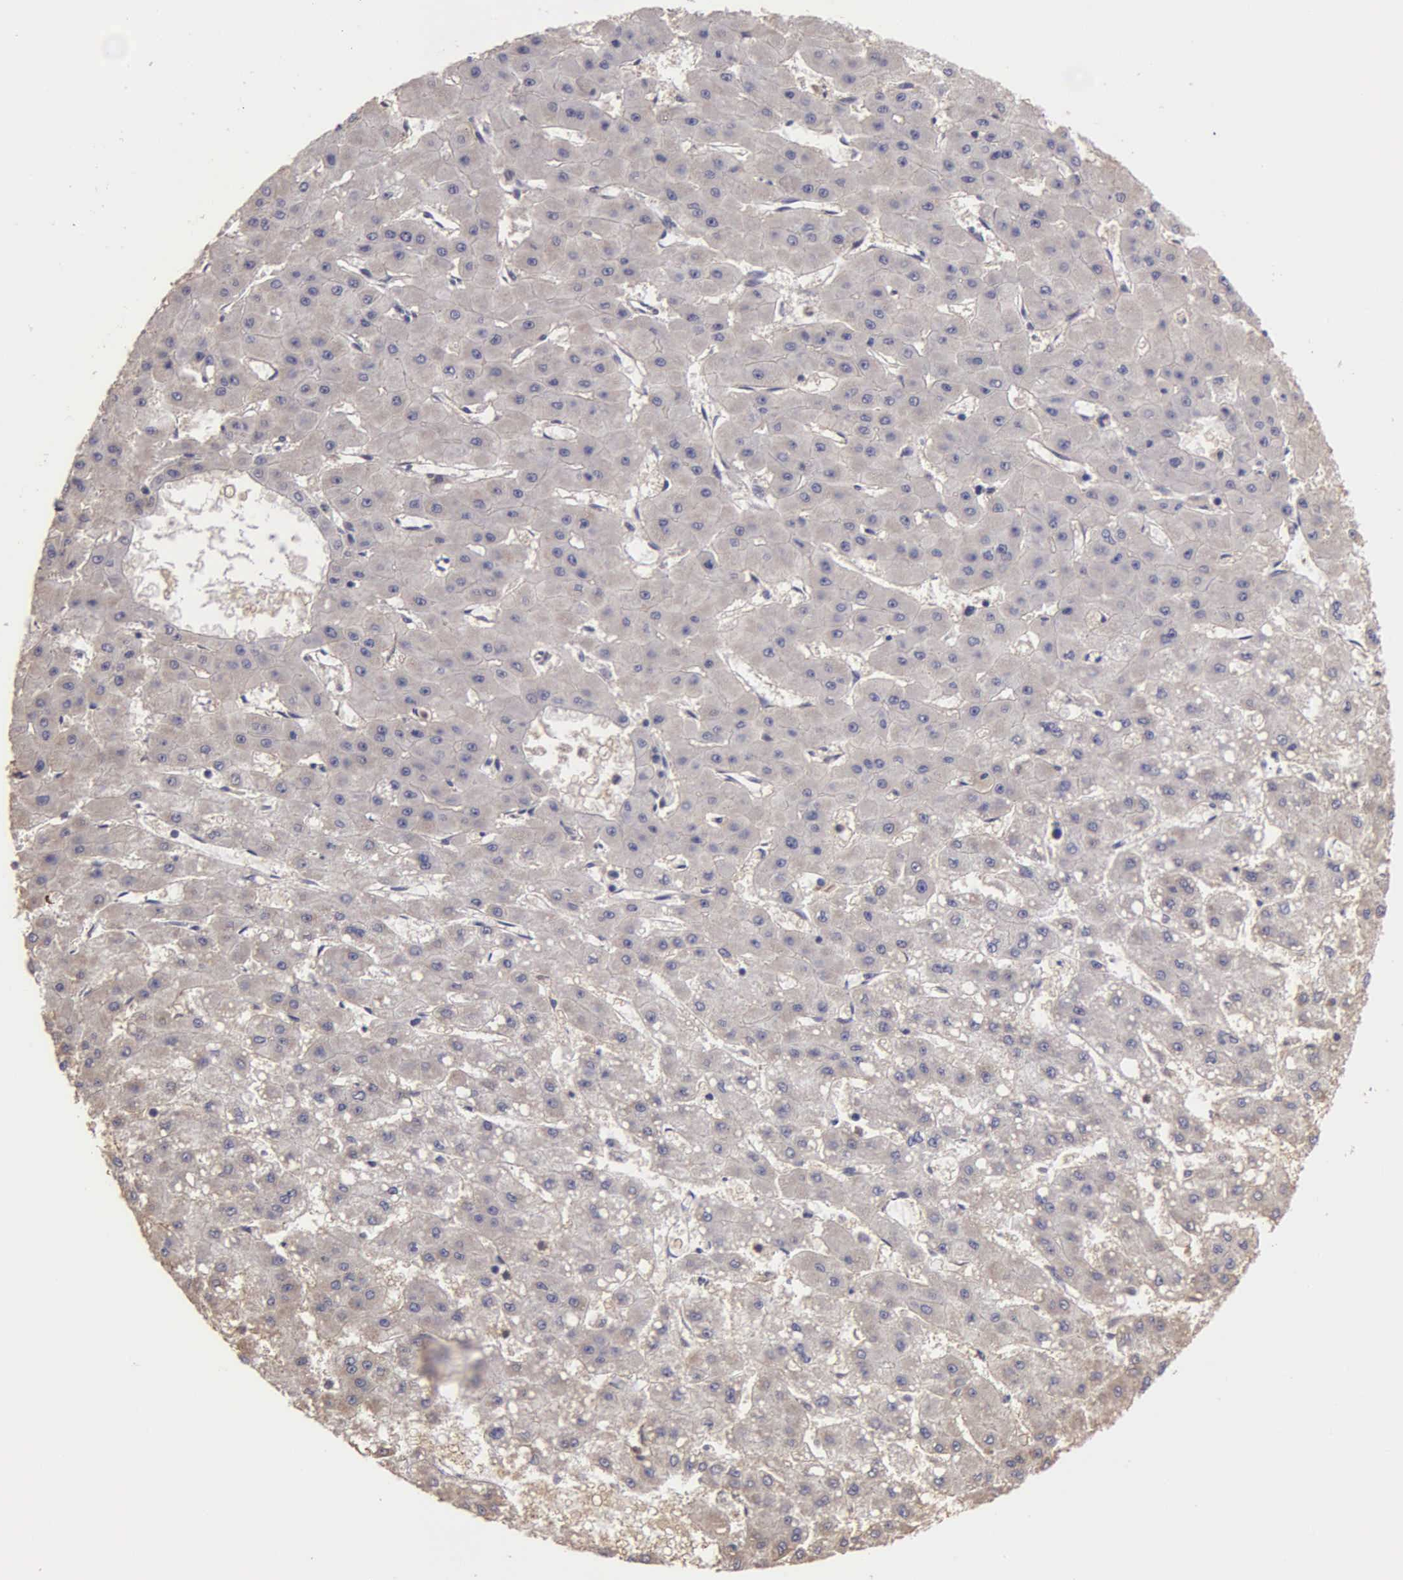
{"staining": {"intensity": "weak", "quantity": "25%-75%", "location": "cytoplasmic/membranous"}, "tissue": "liver cancer", "cell_type": "Tumor cells", "image_type": "cancer", "snomed": [{"axis": "morphology", "description": "Carcinoma, Hepatocellular, NOS"}, {"axis": "topography", "description": "Liver"}], "caption": "There is low levels of weak cytoplasmic/membranous staining in tumor cells of liver cancer (hepatocellular carcinoma), as demonstrated by immunohistochemical staining (brown color).", "gene": "BRD1", "patient": {"sex": "female", "age": 52}}